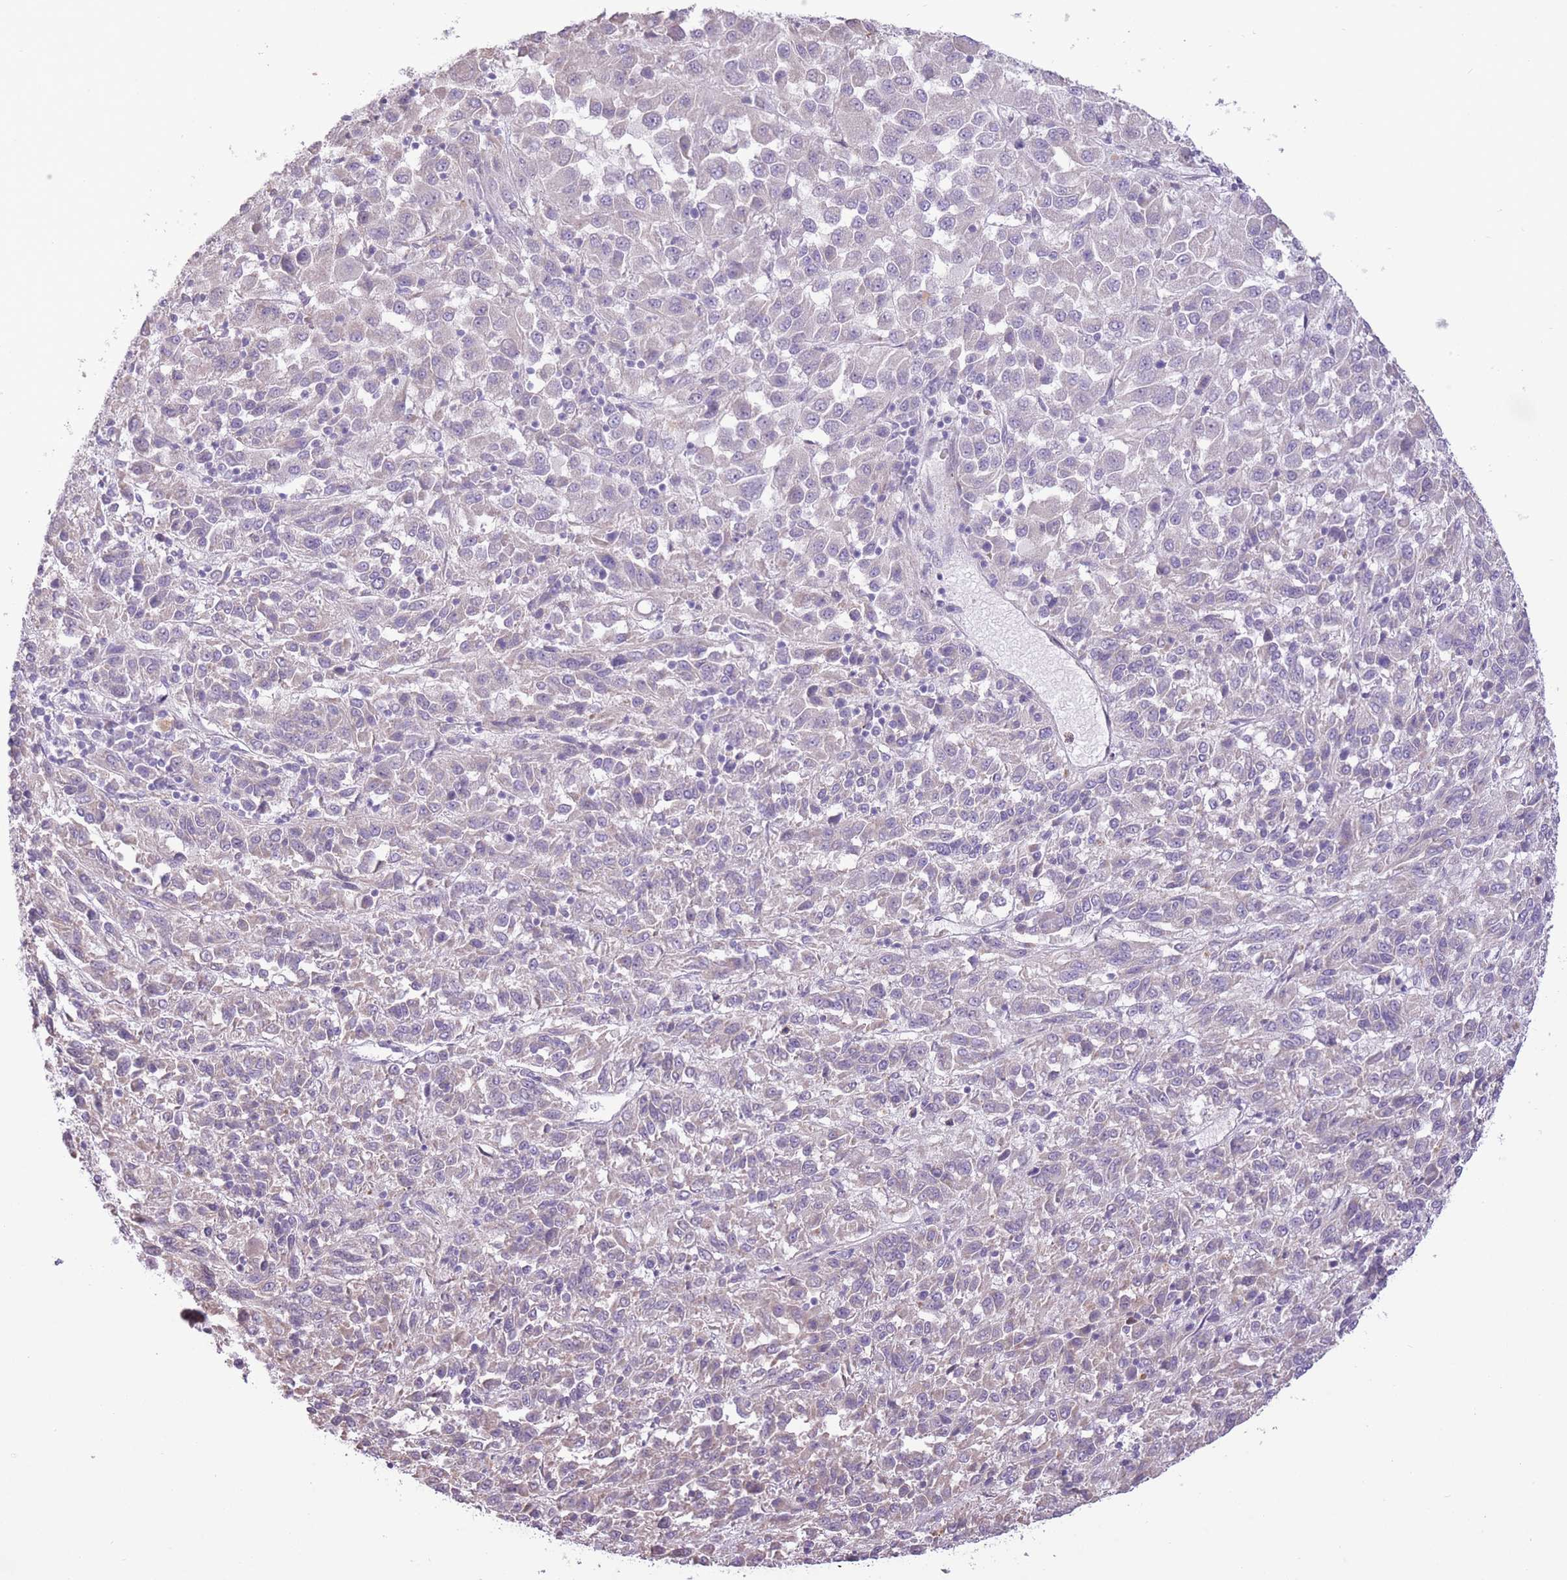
{"staining": {"intensity": "negative", "quantity": "none", "location": "none"}, "tissue": "melanoma", "cell_type": "Tumor cells", "image_type": "cancer", "snomed": [{"axis": "morphology", "description": "Malignant melanoma, Metastatic site"}, {"axis": "topography", "description": "Lung"}], "caption": "Tumor cells show no significant positivity in melanoma. The staining is performed using DAB brown chromogen with nuclei counter-stained in using hematoxylin.", "gene": "WDR70", "patient": {"sex": "male", "age": 64}}